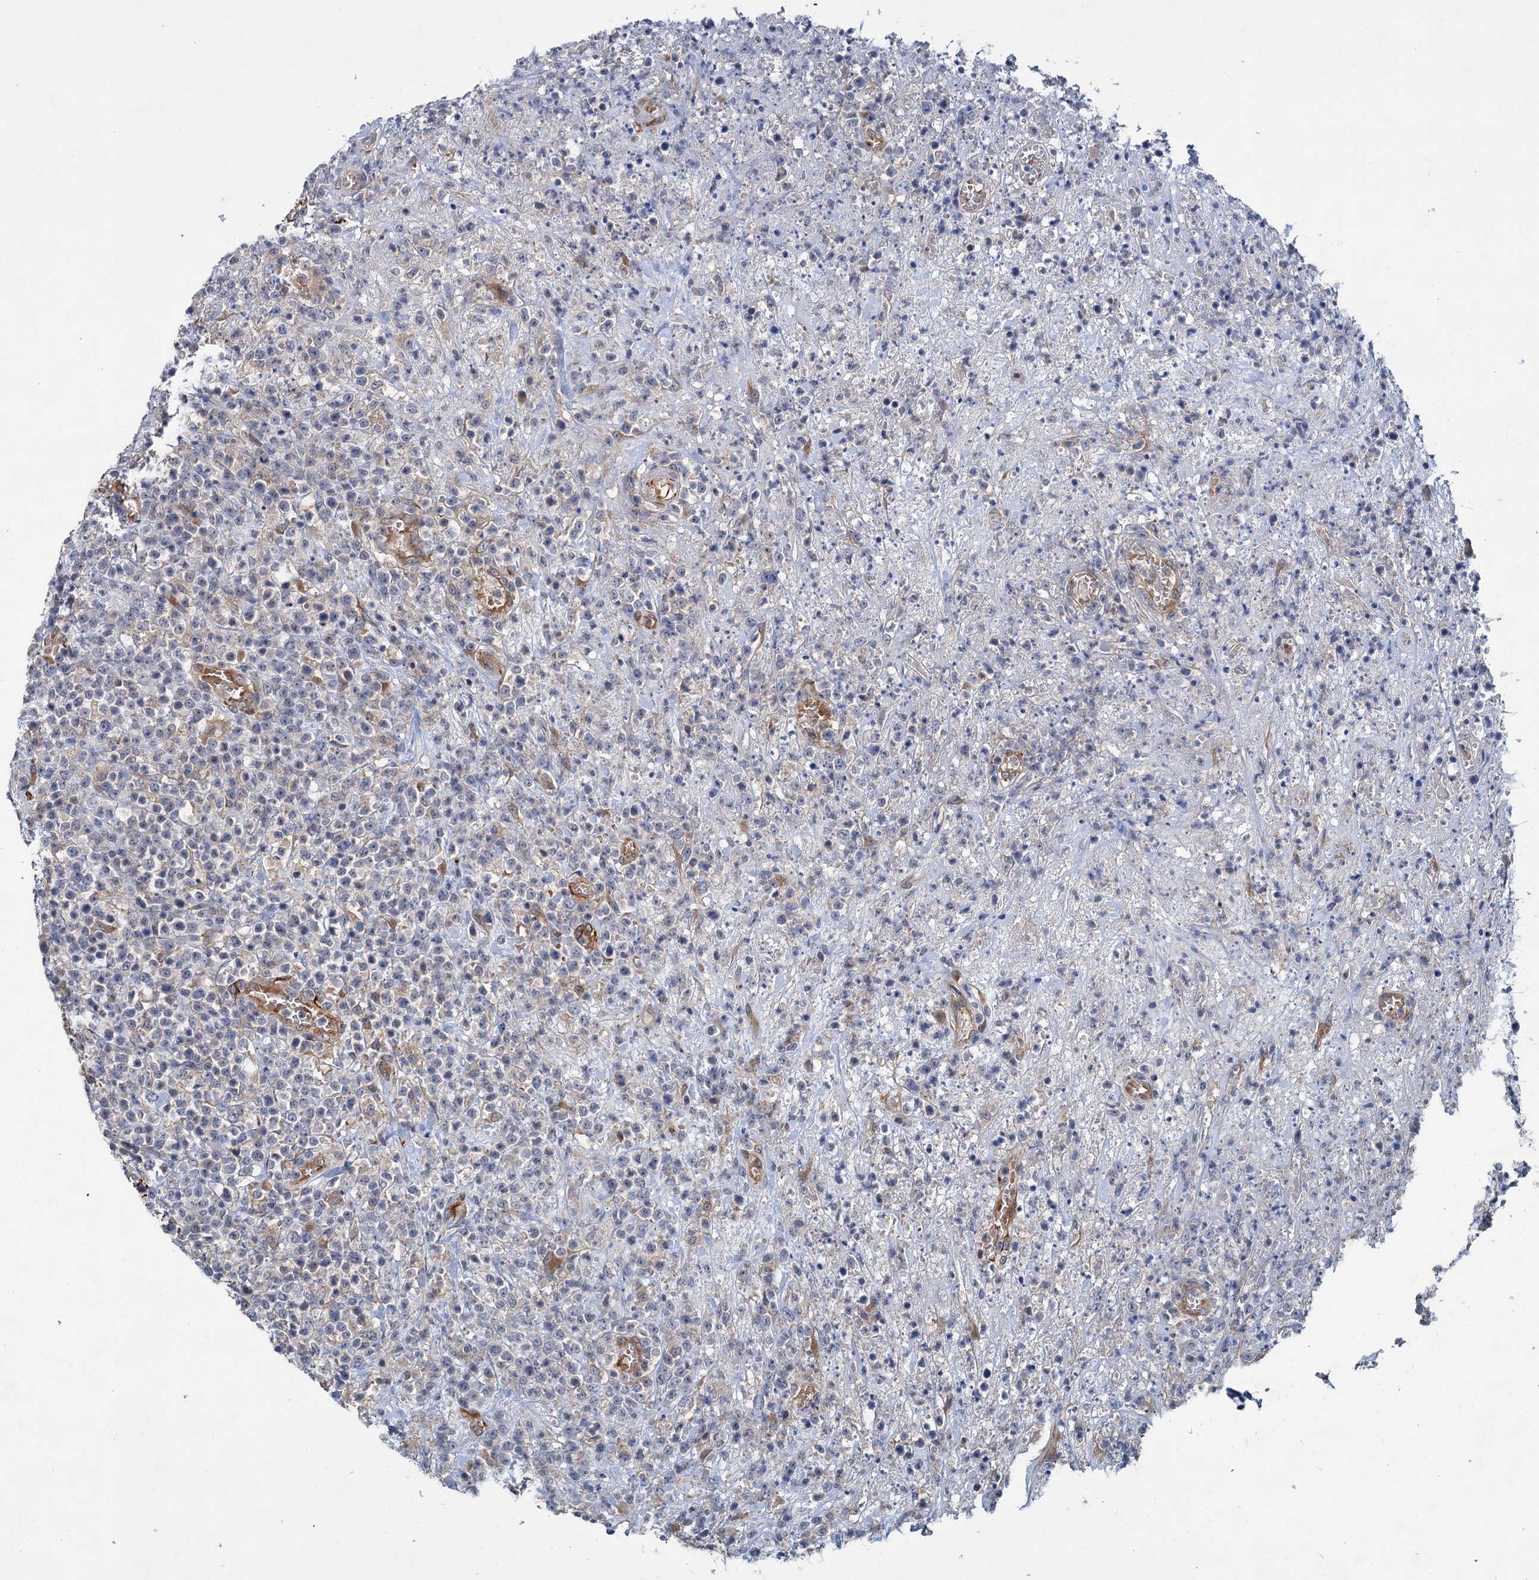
{"staining": {"intensity": "negative", "quantity": "none", "location": "none"}, "tissue": "lymphoma", "cell_type": "Tumor cells", "image_type": "cancer", "snomed": [{"axis": "morphology", "description": "Malignant lymphoma, non-Hodgkin's type, High grade"}, {"axis": "topography", "description": "Colon"}], "caption": "Lymphoma was stained to show a protein in brown. There is no significant staining in tumor cells.", "gene": "PKN2", "patient": {"sex": "female", "age": 53}}